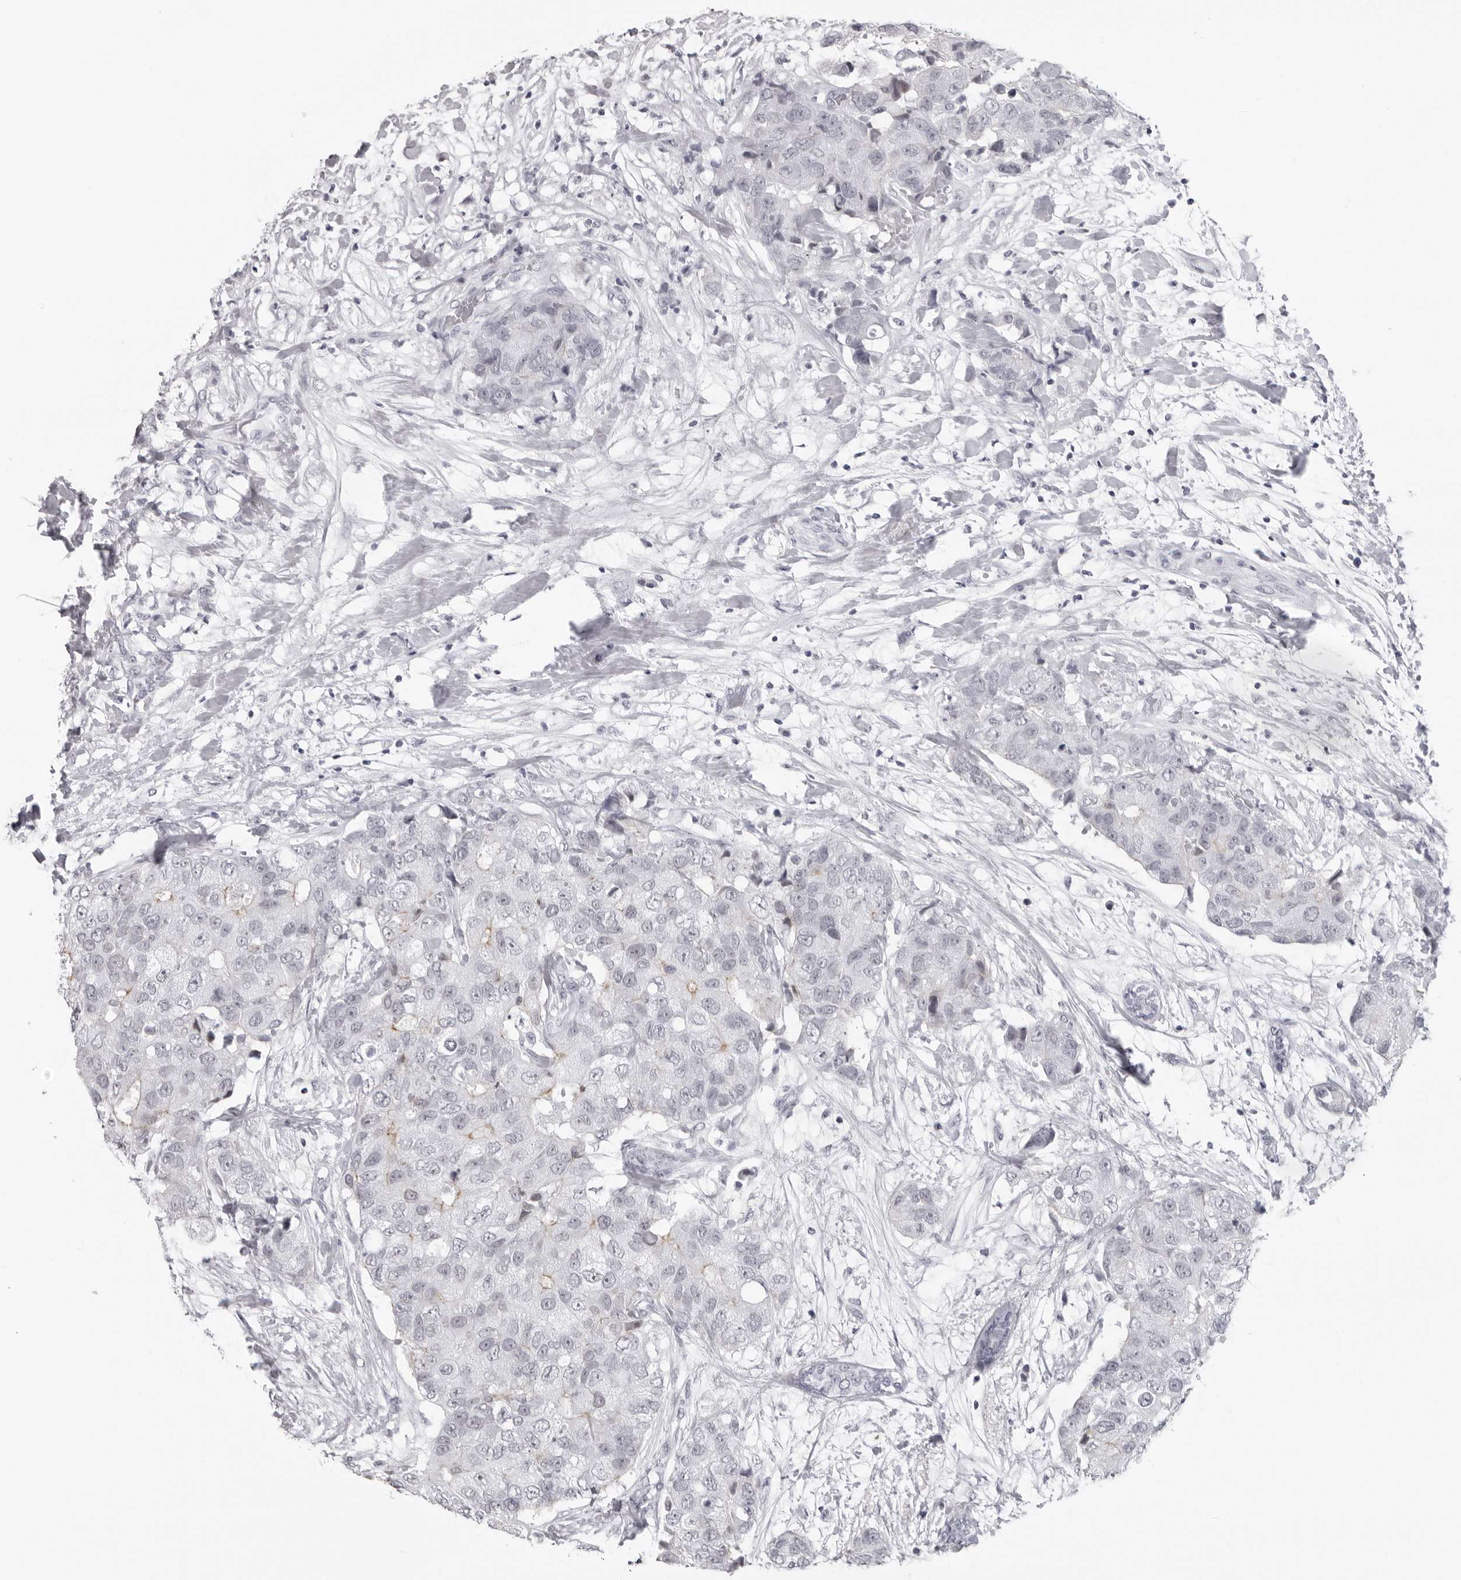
{"staining": {"intensity": "negative", "quantity": "none", "location": "none"}, "tissue": "breast cancer", "cell_type": "Tumor cells", "image_type": "cancer", "snomed": [{"axis": "morphology", "description": "Duct carcinoma"}, {"axis": "topography", "description": "Breast"}], "caption": "This is an IHC micrograph of human breast infiltrating ductal carcinoma. There is no staining in tumor cells.", "gene": "ESPN", "patient": {"sex": "female", "age": 62}}